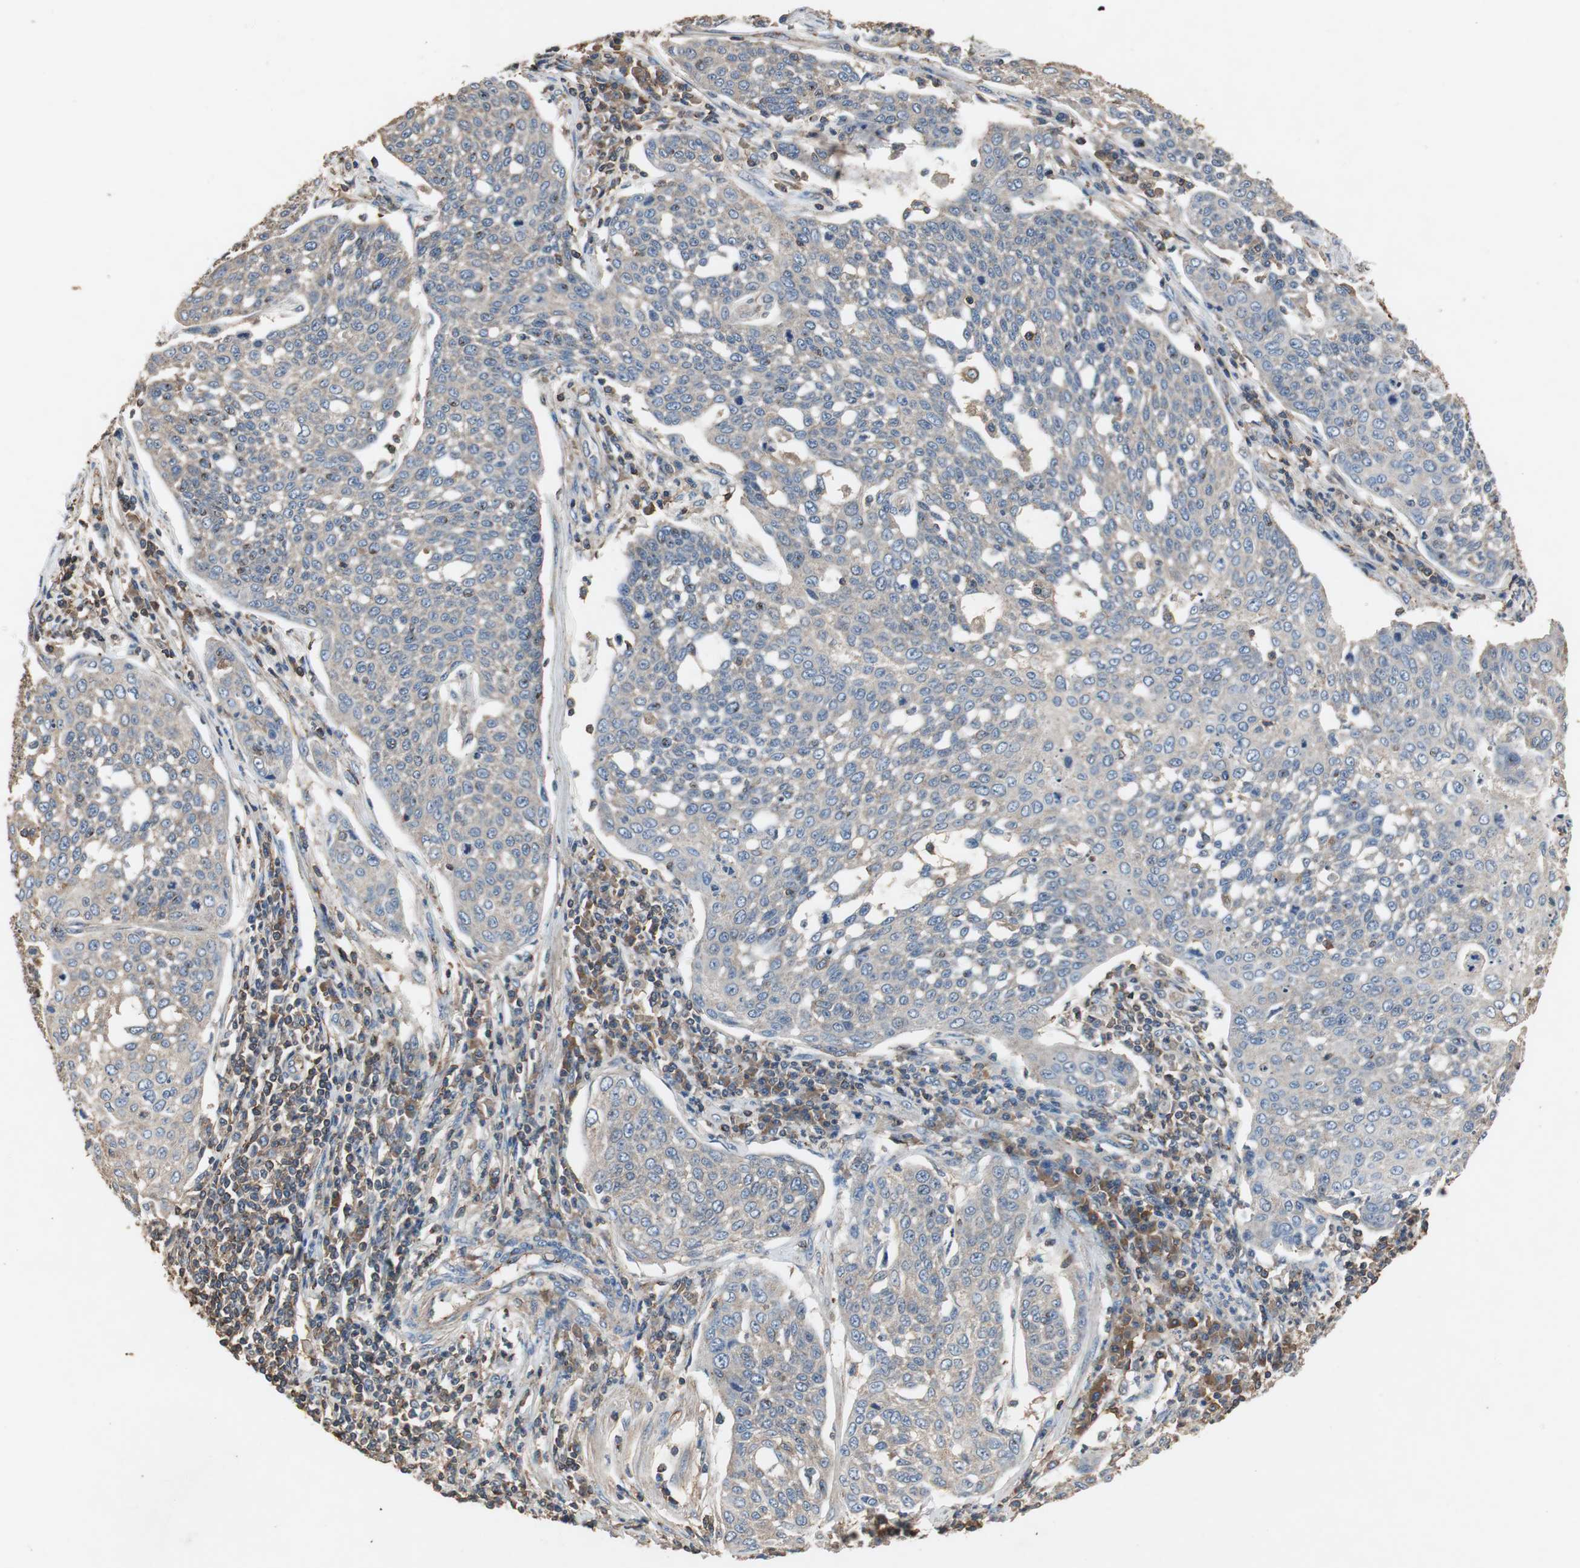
{"staining": {"intensity": "negative", "quantity": "none", "location": "none"}, "tissue": "cervical cancer", "cell_type": "Tumor cells", "image_type": "cancer", "snomed": [{"axis": "morphology", "description": "Squamous cell carcinoma, NOS"}, {"axis": "topography", "description": "Cervix"}], "caption": "High magnification brightfield microscopy of squamous cell carcinoma (cervical) stained with DAB (brown) and counterstained with hematoxylin (blue): tumor cells show no significant positivity.", "gene": "TNFRSF14", "patient": {"sex": "female", "age": 34}}